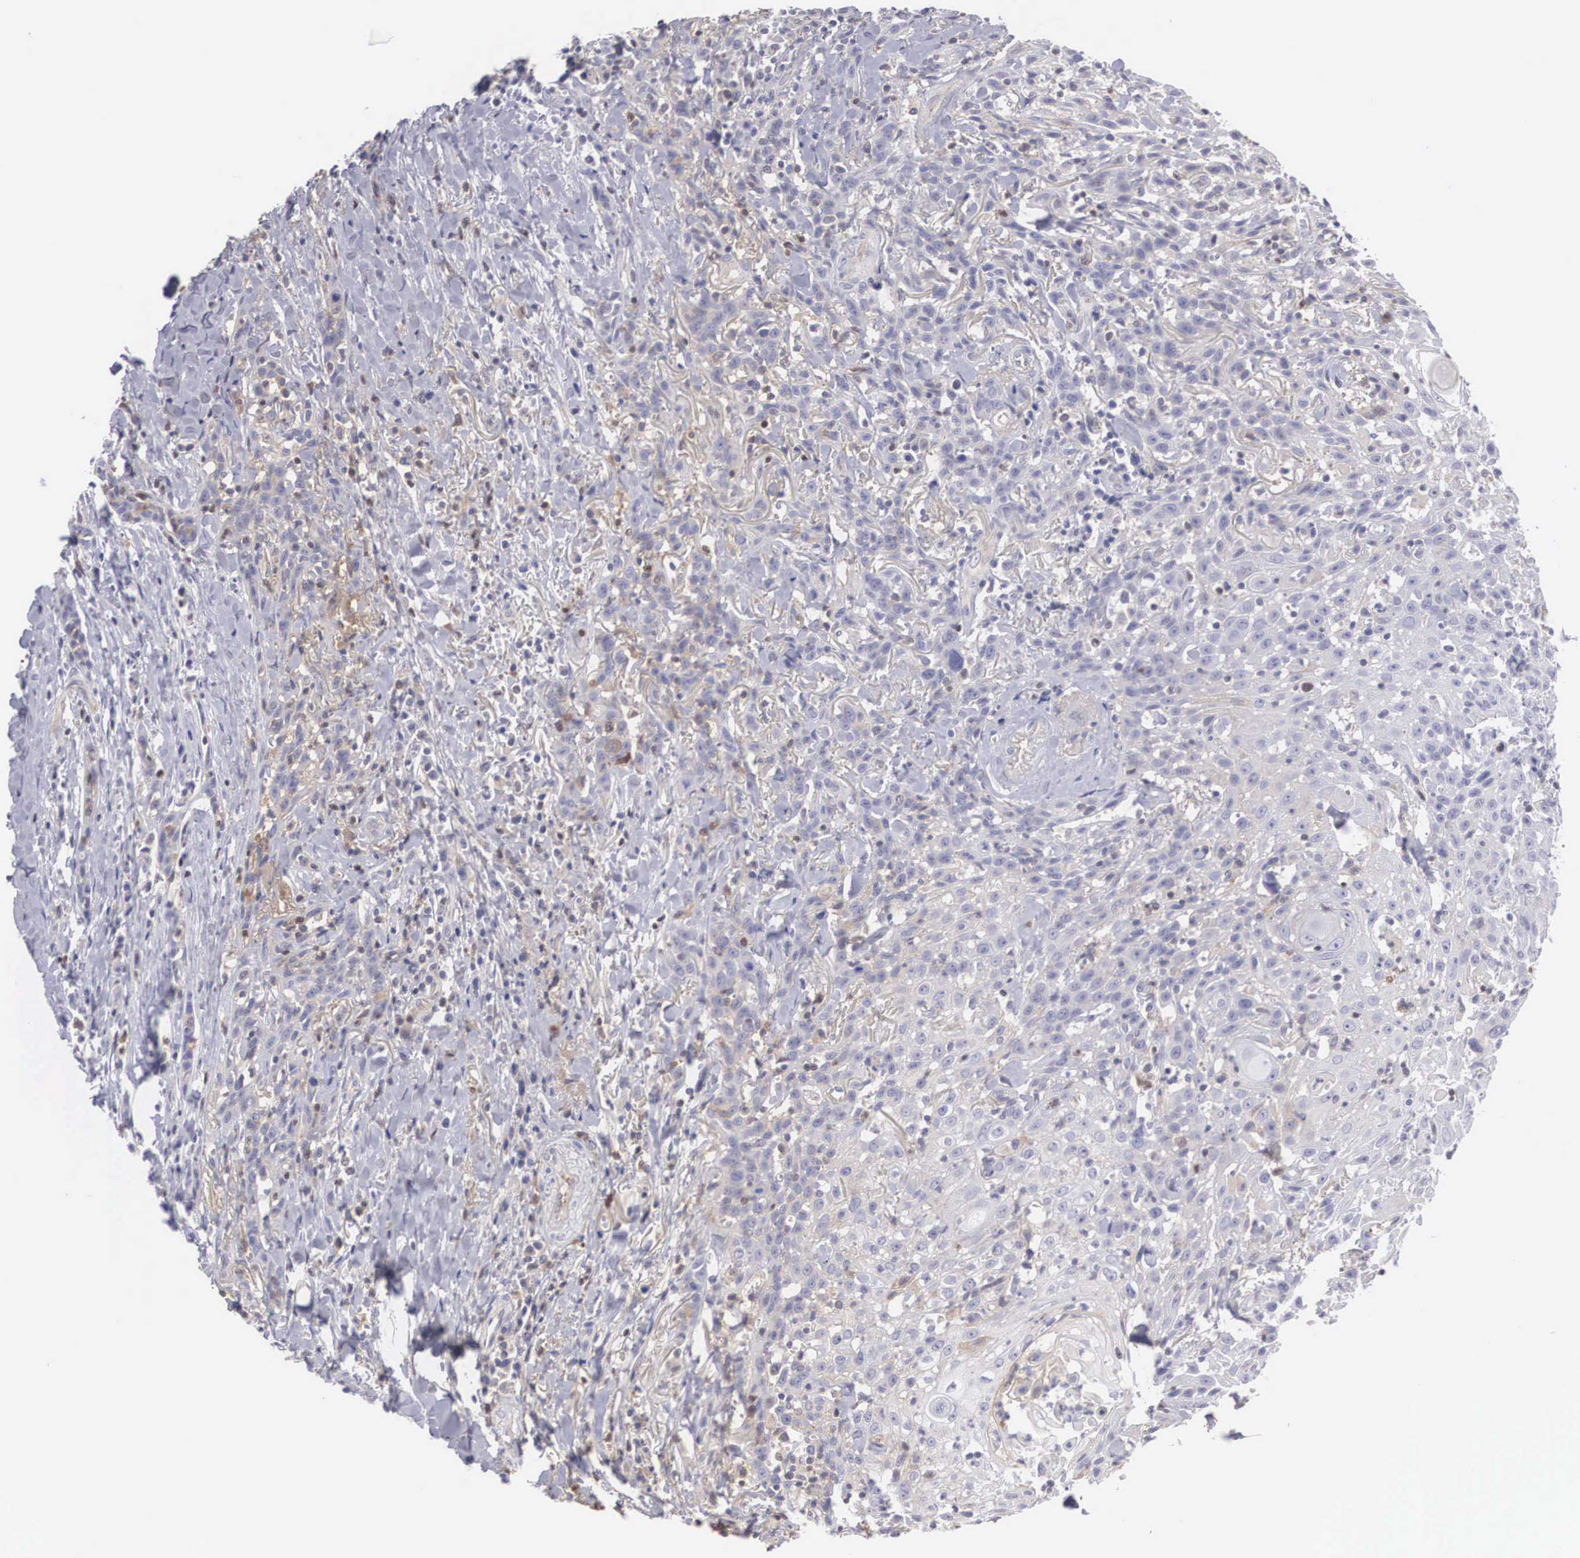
{"staining": {"intensity": "negative", "quantity": "none", "location": "none"}, "tissue": "head and neck cancer", "cell_type": "Tumor cells", "image_type": "cancer", "snomed": [{"axis": "morphology", "description": "Squamous cell carcinoma, NOS"}, {"axis": "topography", "description": "Oral tissue"}, {"axis": "topography", "description": "Head-Neck"}], "caption": "Immunohistochemical staining of head and neck cancer (squamous cell carcinoma) exhibits no significant expression in tumor cells. Nuclei are stained in blue.", "gene": "RBPJ", "patient": {"sex": "female", "age": 82}}